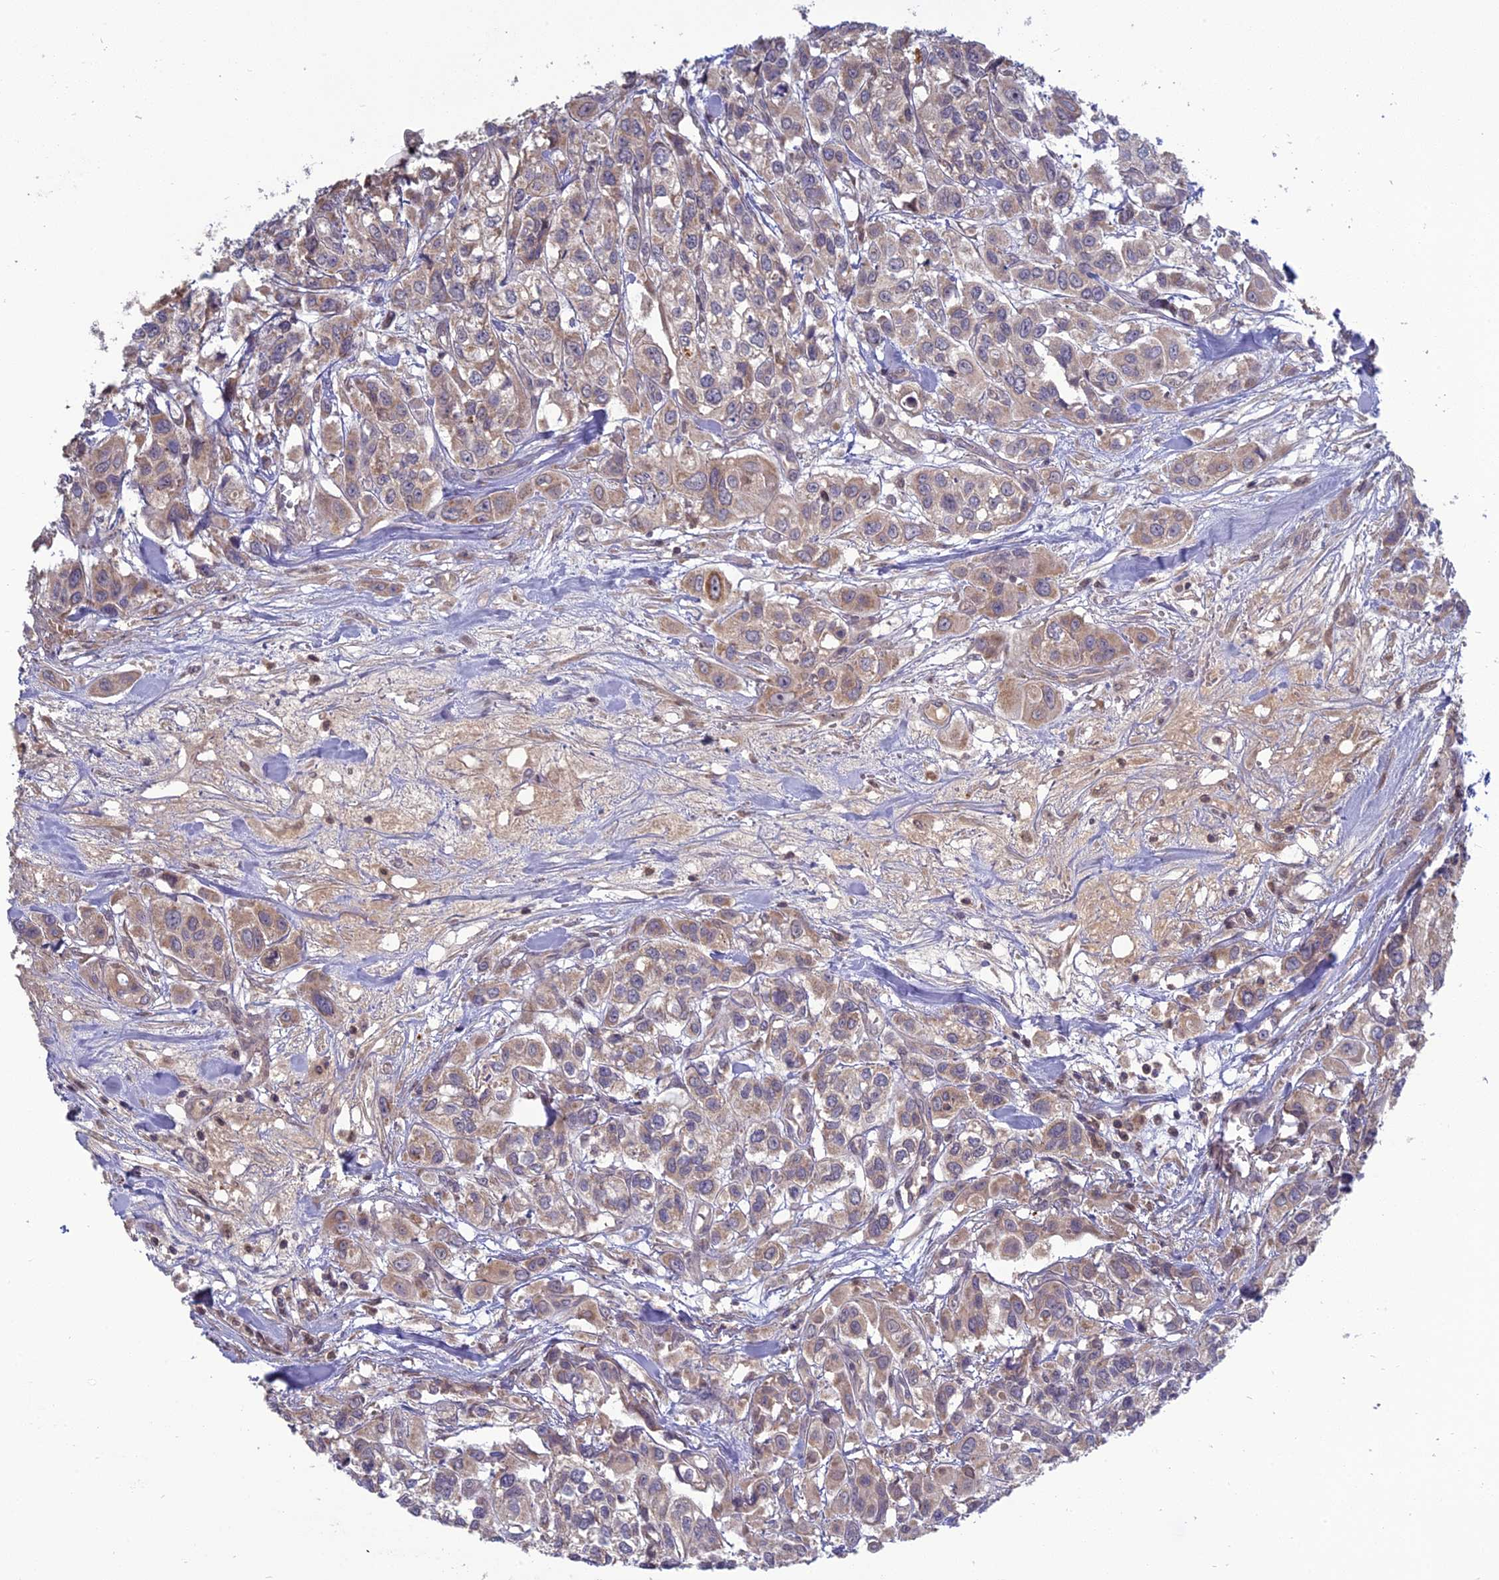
{"staining": {"intensity": "weak", "quantity": ">75%", "location": "cytoplasmic/membranous"}, "tissue": "urothelial cancer", "cell_type": "Tumor cells", "image_type": "cancer", "snomed": [{"axis": "morphology", "description": "Urothelial carcinoma, High grade"}, {"axis": "topography", "description": "Urinary bladder"}], "caption": "A photomicrograph of human high-grade urothelial carcinoma stained for a protein exhibits weak cytoplasmic/membranous brown staining in tumor cells.", "gene": "TMEM208", "patient": {"sex": "male", "age": 67}}